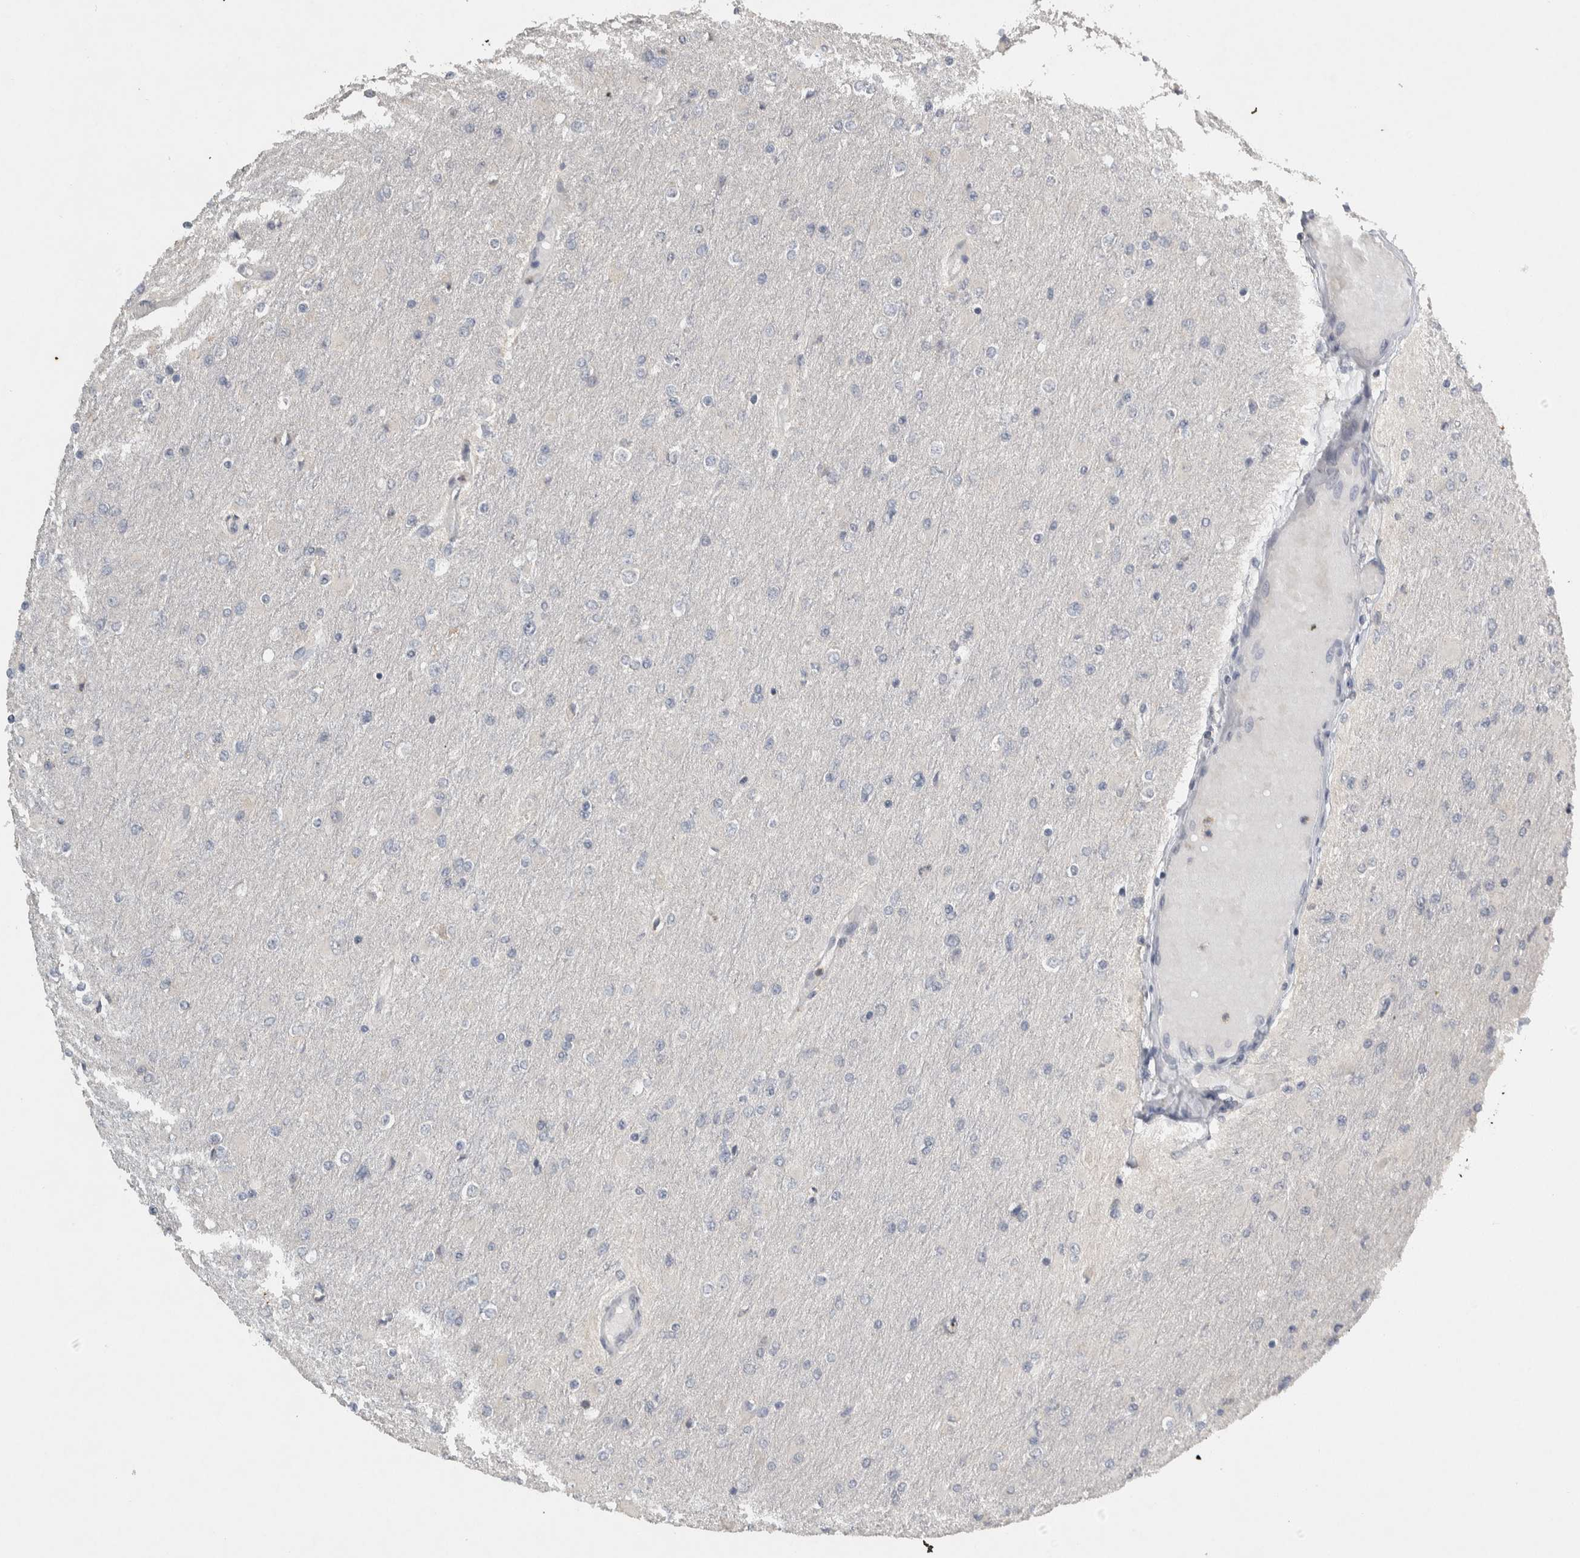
{"staining": {"intensity": "negative", "quantity": "none", "location": "none"}, "tissue": "glioma", "cell_type": "Tumor cells", "image_type": "cancer", "snomed": [{"axis": "morphology", "description": "Glioma, malignant, High grade"}, {"axis": "topography", "description": "Cerebral cortex"}], "caption": "IHC histopathology image of malignant glioma (high-grade) stained for a protein (brown), which displays no positivity in tumor cells. (DAB IHC, high magnification).", "gene": "EIF3H", "patient": {"sex": "female", "age": 36}}